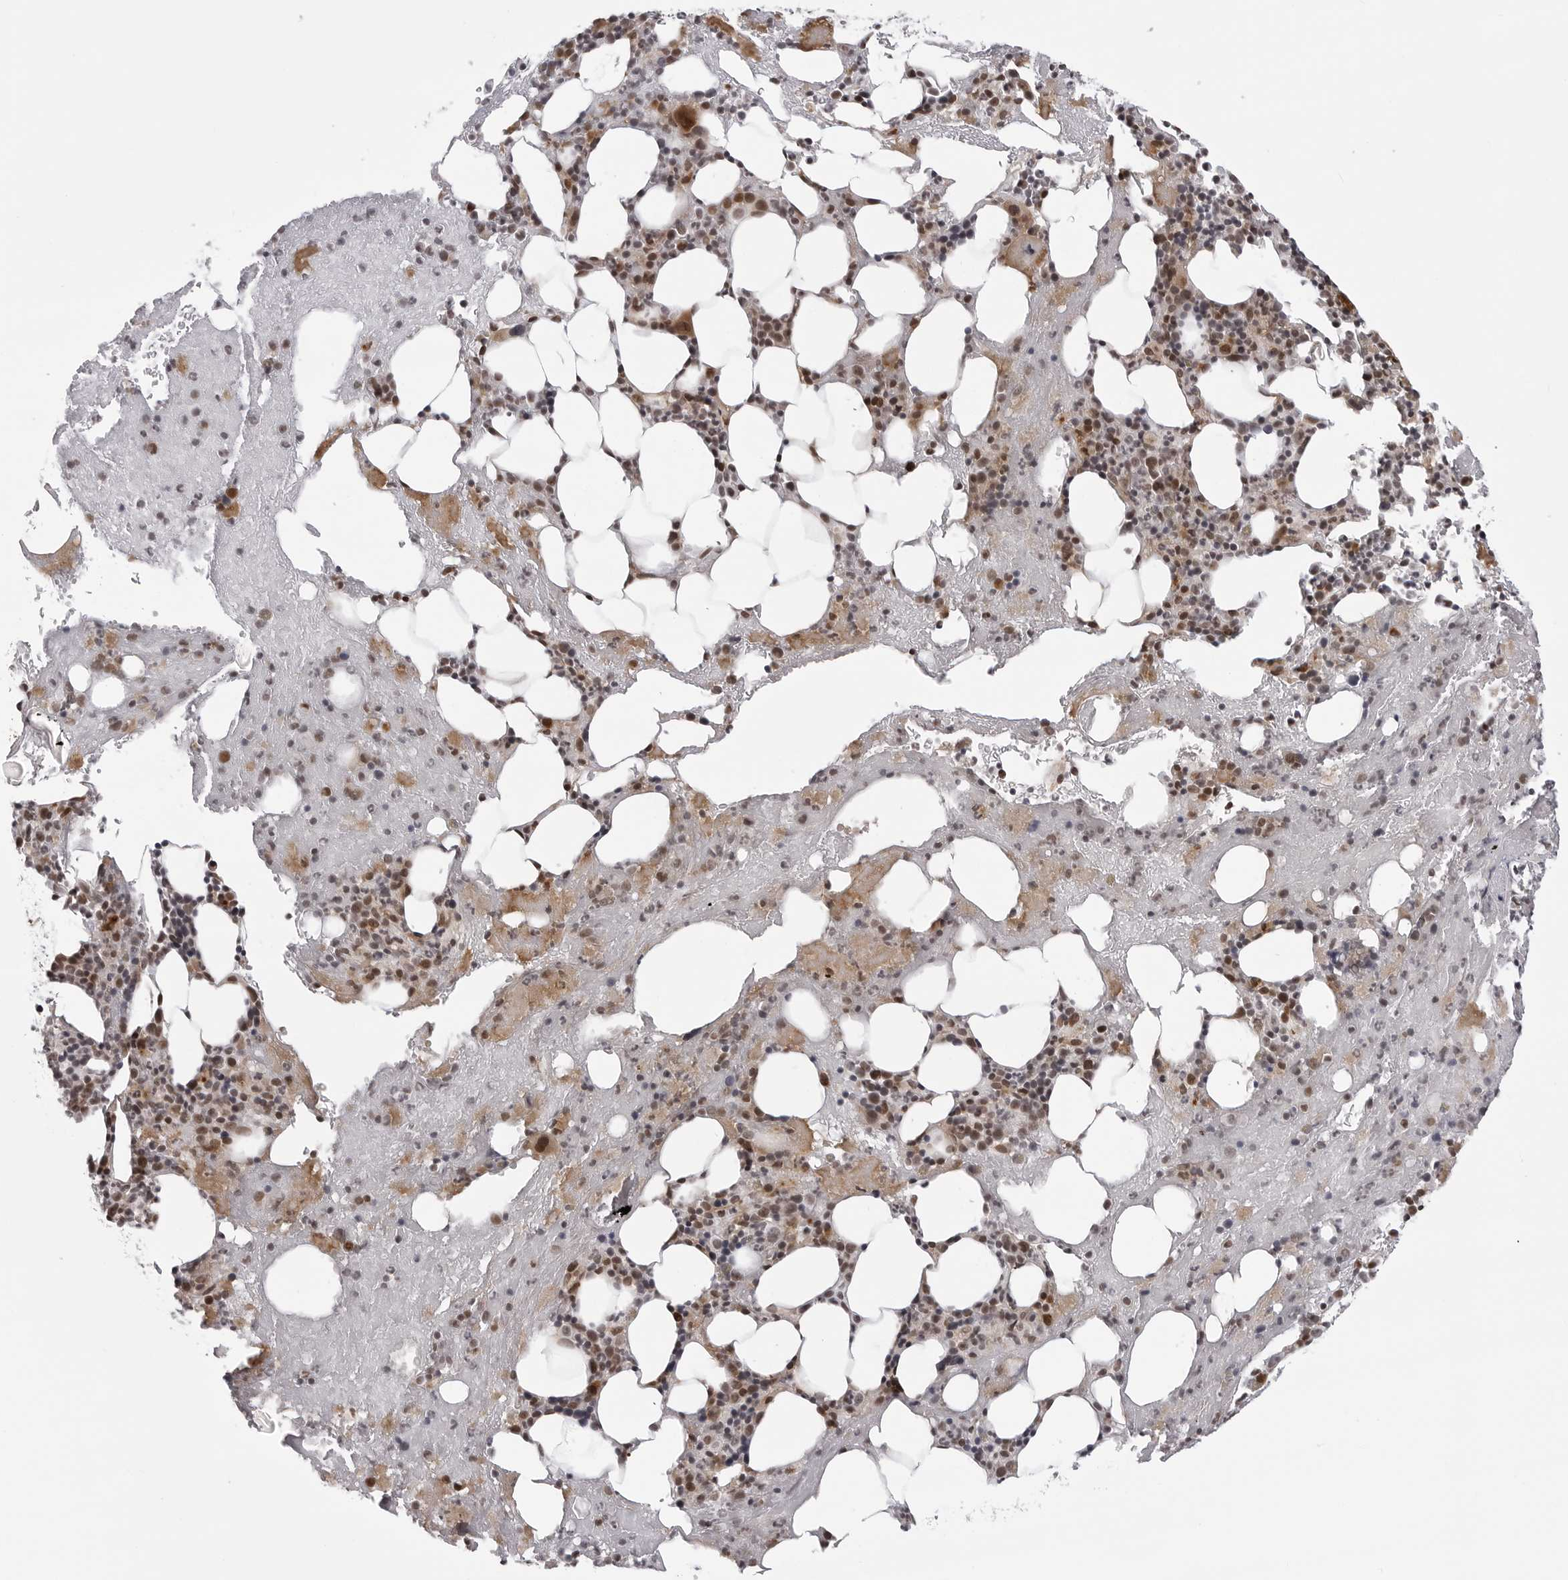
{"staining": {"intensity": "moderate", "quantity": ">75%", "location": "cytoplasmic/membranous,nuclear"}, "tissue": "bone marrow", "cell_type": "Hematopoietic cells", "image_type": "normal", "snomed": [{"axis": "morphology", "description": "Normal tissue, NOS"}, {"axis": "topography", "description": "Bone marrow"}], "caption": "The histopathology image exhibits immunohistochemical staining of normal bone marrow. There is moderate cytoplasmic/membranous,nuclear staining is present in approximately >75% of hematopoietic cells.", "gene": "PHF3", "patient": {"sex": "female", "age": 54}}